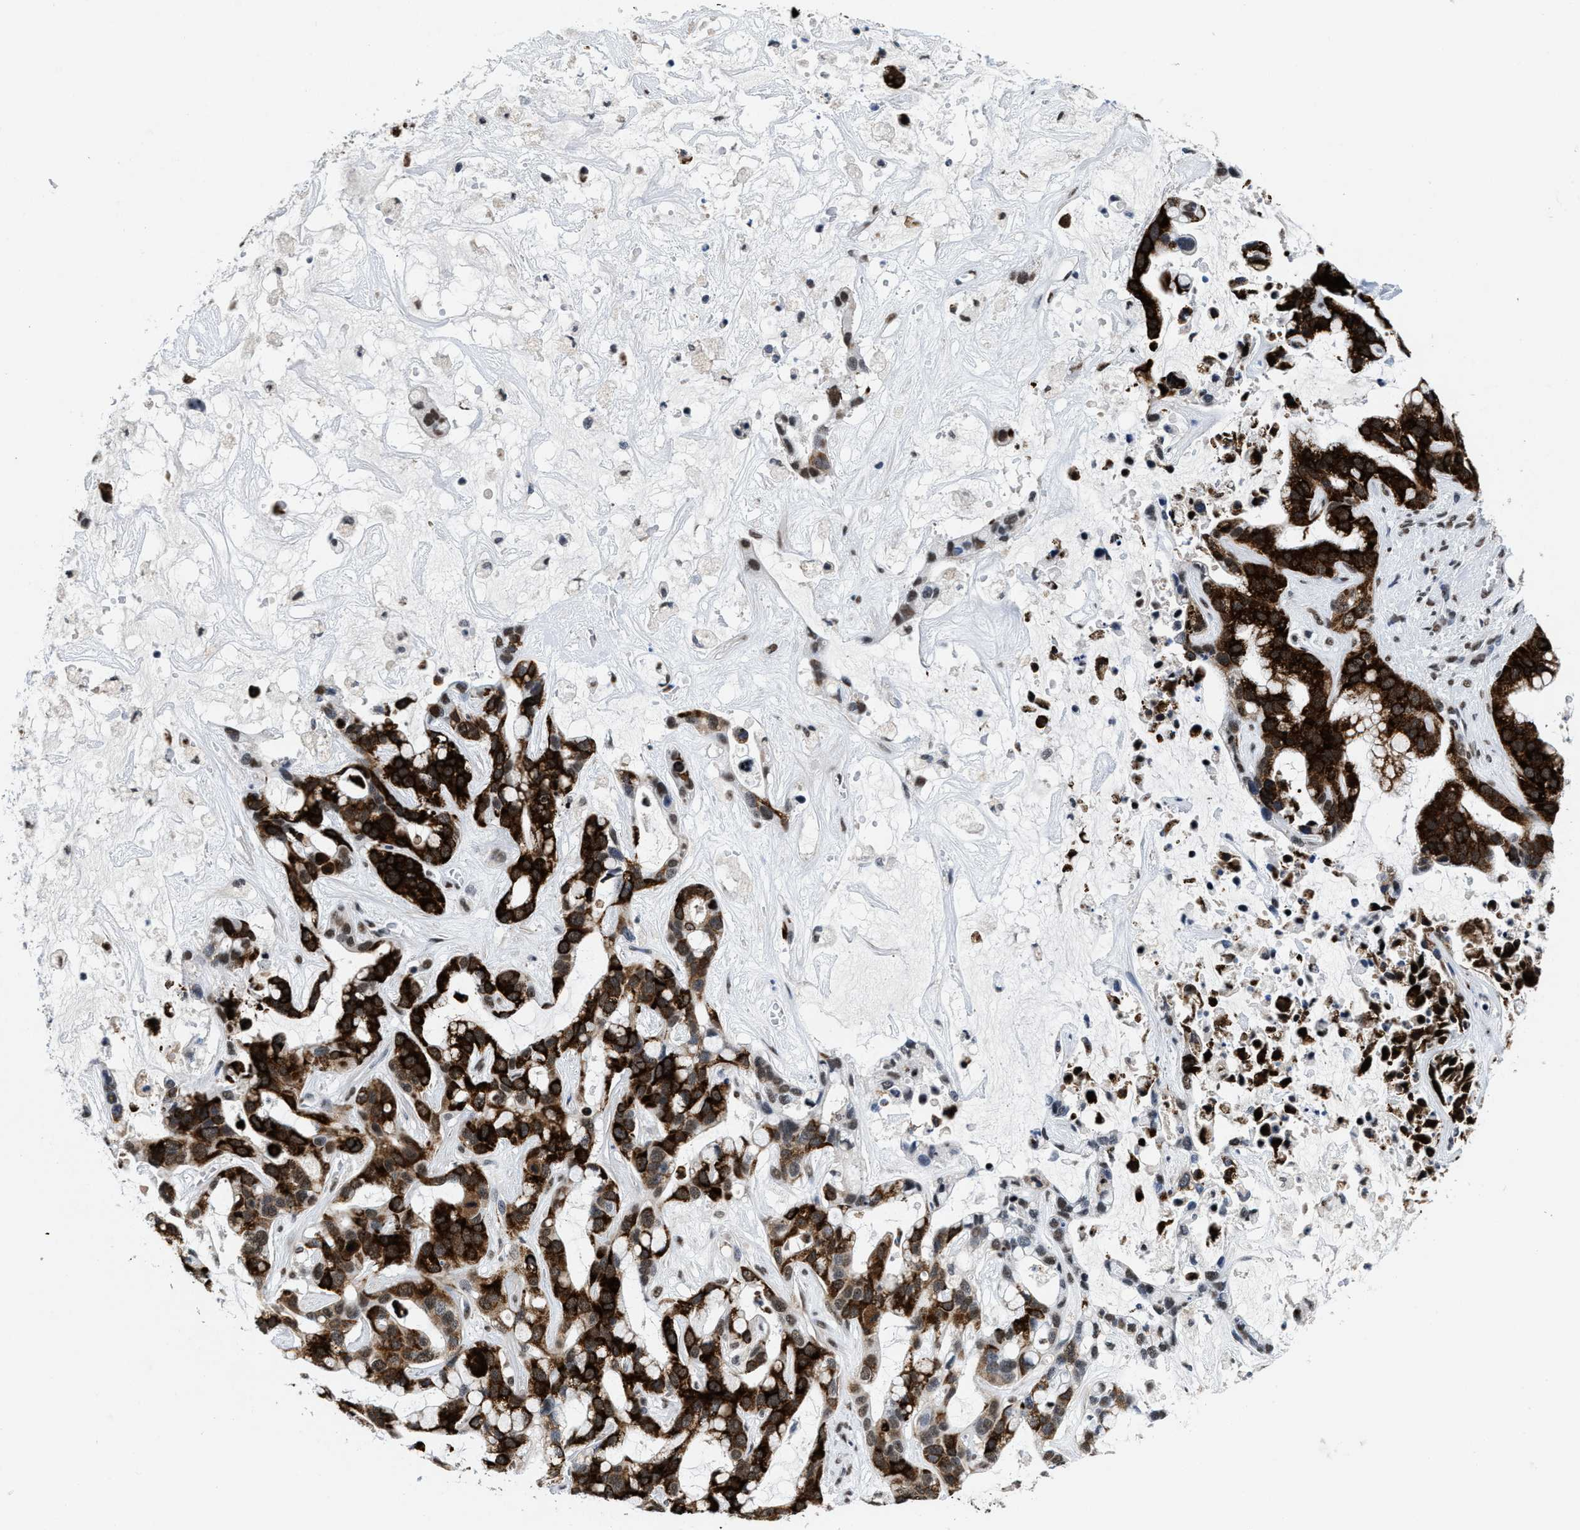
{"staining": {"intensity": "strong", "quantity": ">75%", "location": "cytoplasmic/membranous,nuclear"}, "tissue": "liver cancer", "cell_type": "Tumor cells", "image_type": "cancer", "snomed": [{"axis": "morphology", "description": "Cholangiocarcinoma"}, {"axis": "topography", "description": "Liver"}], "caption": "An image of liver cancer stained for a protein displays strong cytoplasmic/membranous and nuclear brown staining in tumor cells.", "gene": "SUPT16H", "patient": {"sex": "female", "age": 65}}